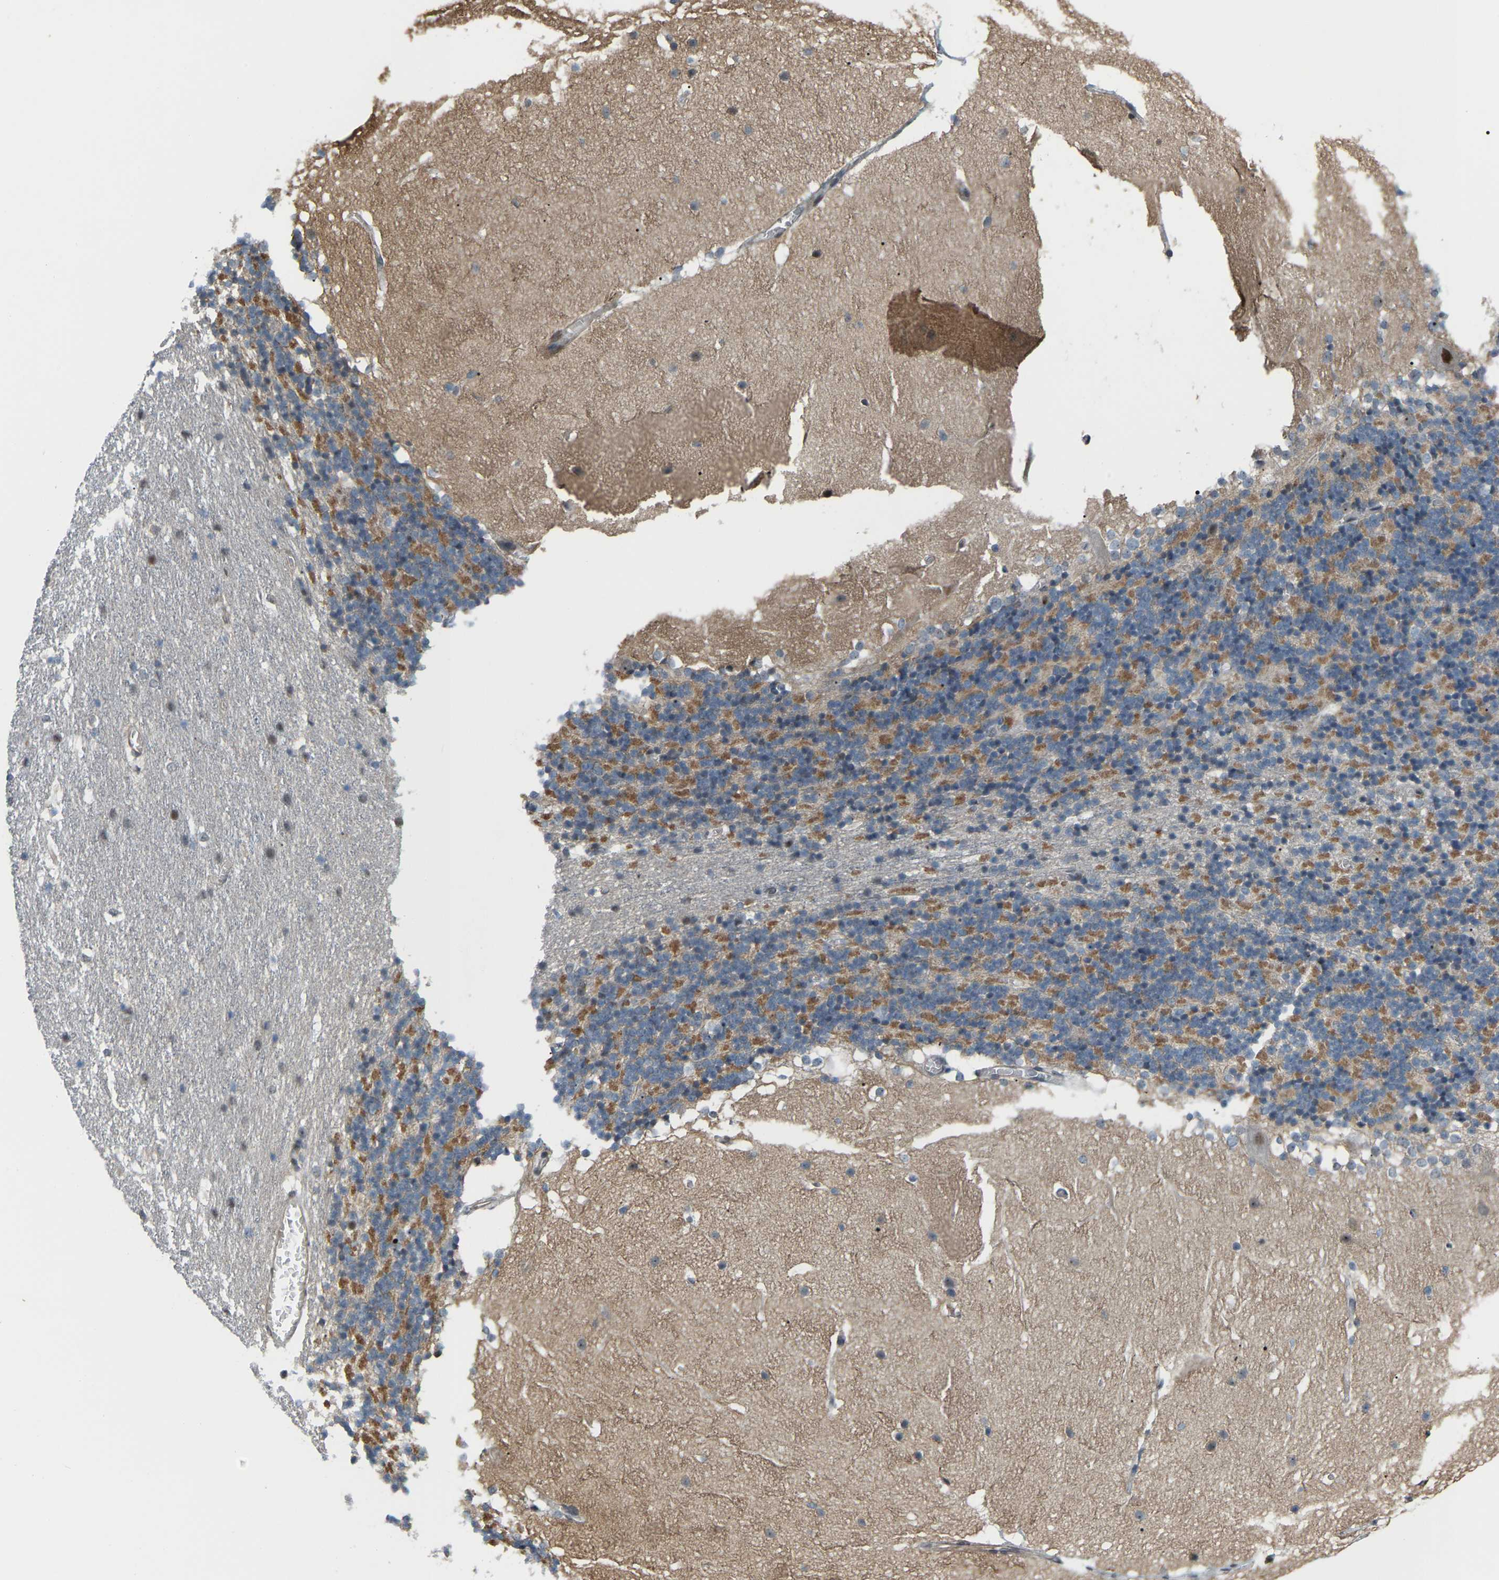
{"staining": {"intensity": "moderate", "quantity": "25%-75%", "location": "cytoplasmic/membranous"}, "tissue": "cerebellum", "cell_type": "Cells in granular layer", "image_type": "normal", "snomed": [{"axis": "morphology", "description": "Normal tissue, NOS"}, {"axis": "topography", "description": "Cerebellum"}], "caption": "There is medium levels of moderate cytoplasmic/membranous expression in cells in granular layer of unremarkable cerebellum, as demonstrated by immunohistochemical staining (brown color).", "gene": "CROT", "patient": {"sex": "female", "age": 19}}